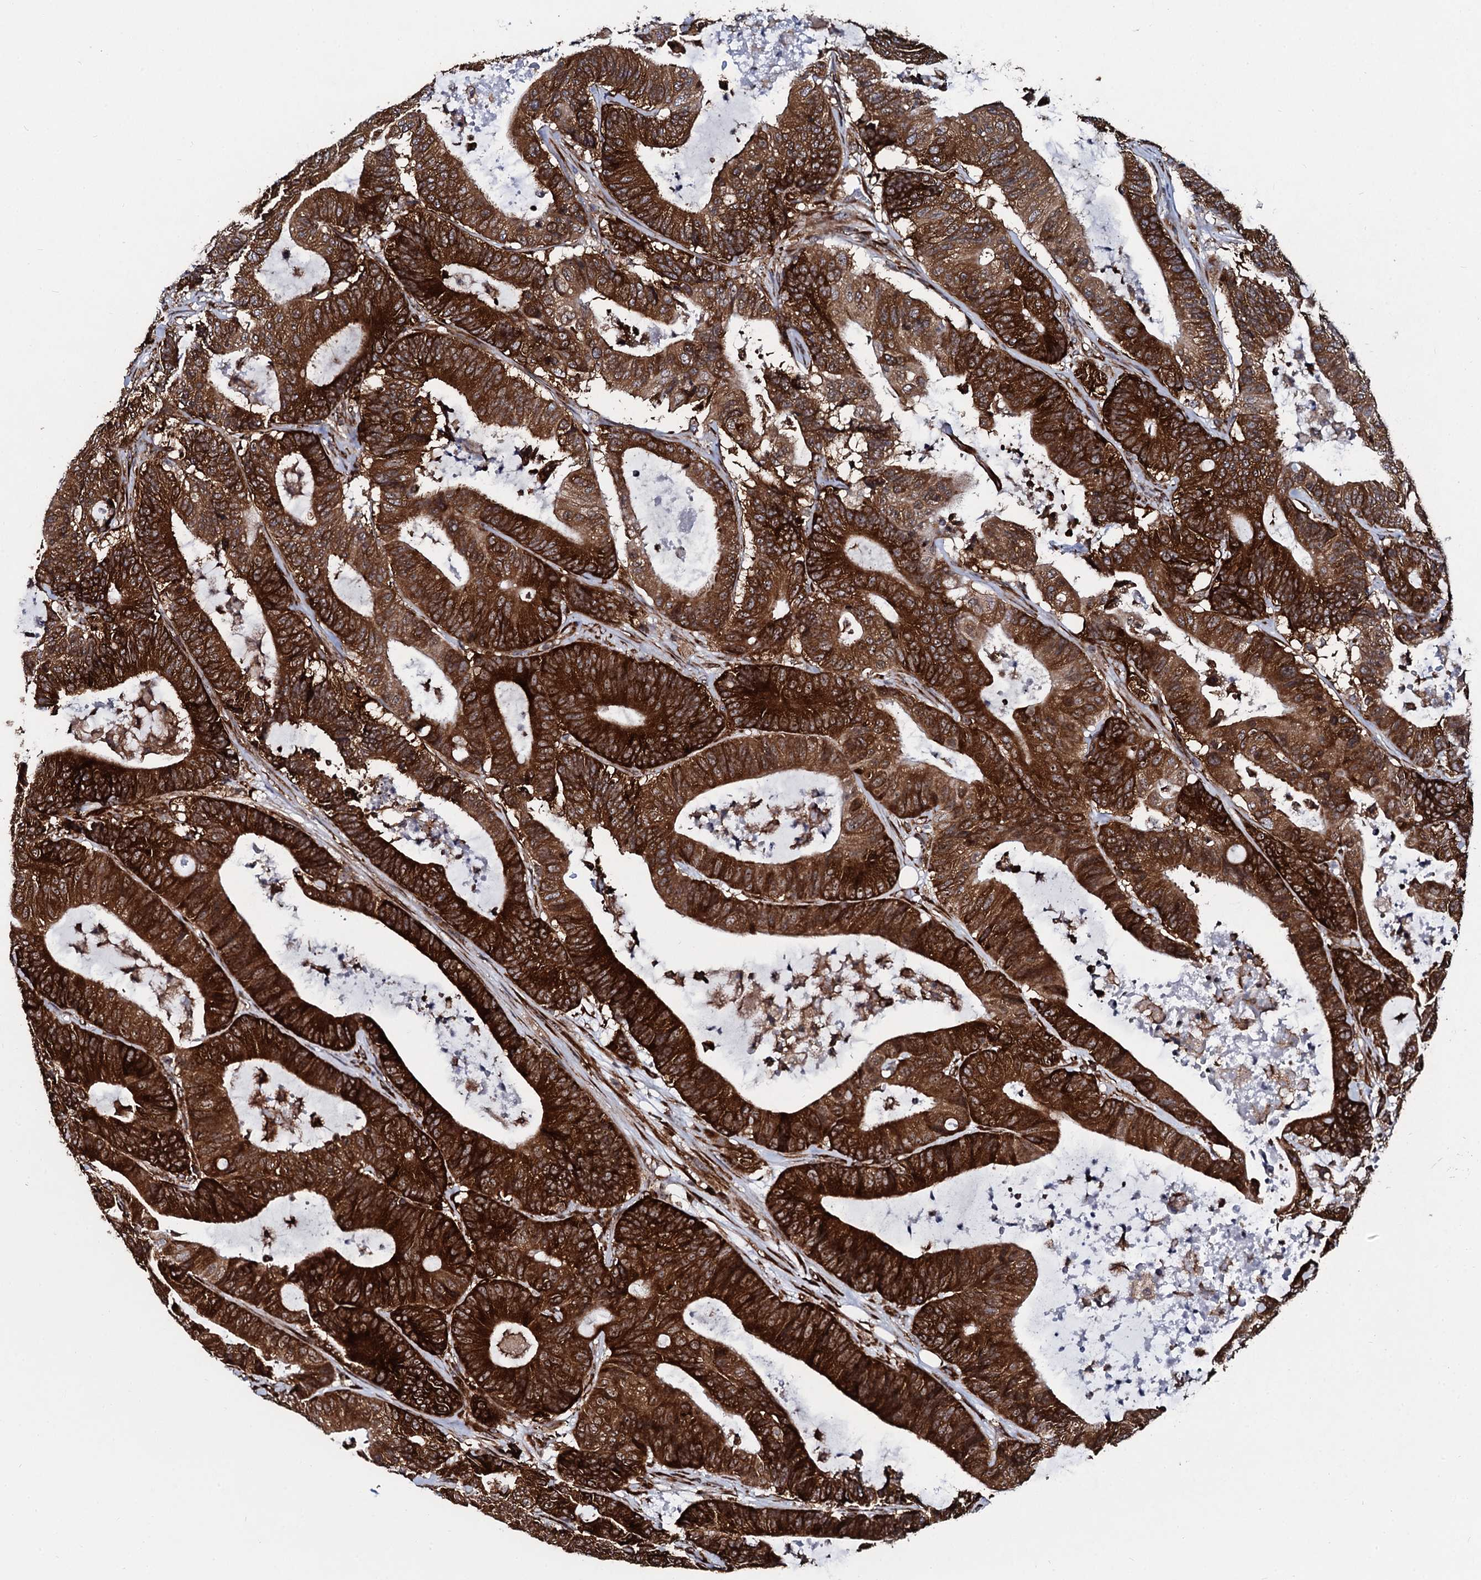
{"staining": {"intensity": "strong", "quantity": ">75%", "location": "cytoplasmic/membranous,nuclear"}, "tissue": "colorectal cancer", "cell_type": "Tumor cells", "image_type": "cancer", "snomed": [{"axis": "morphology", "description": "Adenocarcinoma, NOS"}, {"axis": "topography", "description": "Colon"}], "caption": "Immunohistochemical staining of colorectal cancer (adenocarcinoma) exhibits high levels of strong cytoplasmic/membranous and nuclear protein positivity in about >75% of tumor cells.", "gene": "SPTY2D1", "patient": {"sex": "female", "age": 84}}